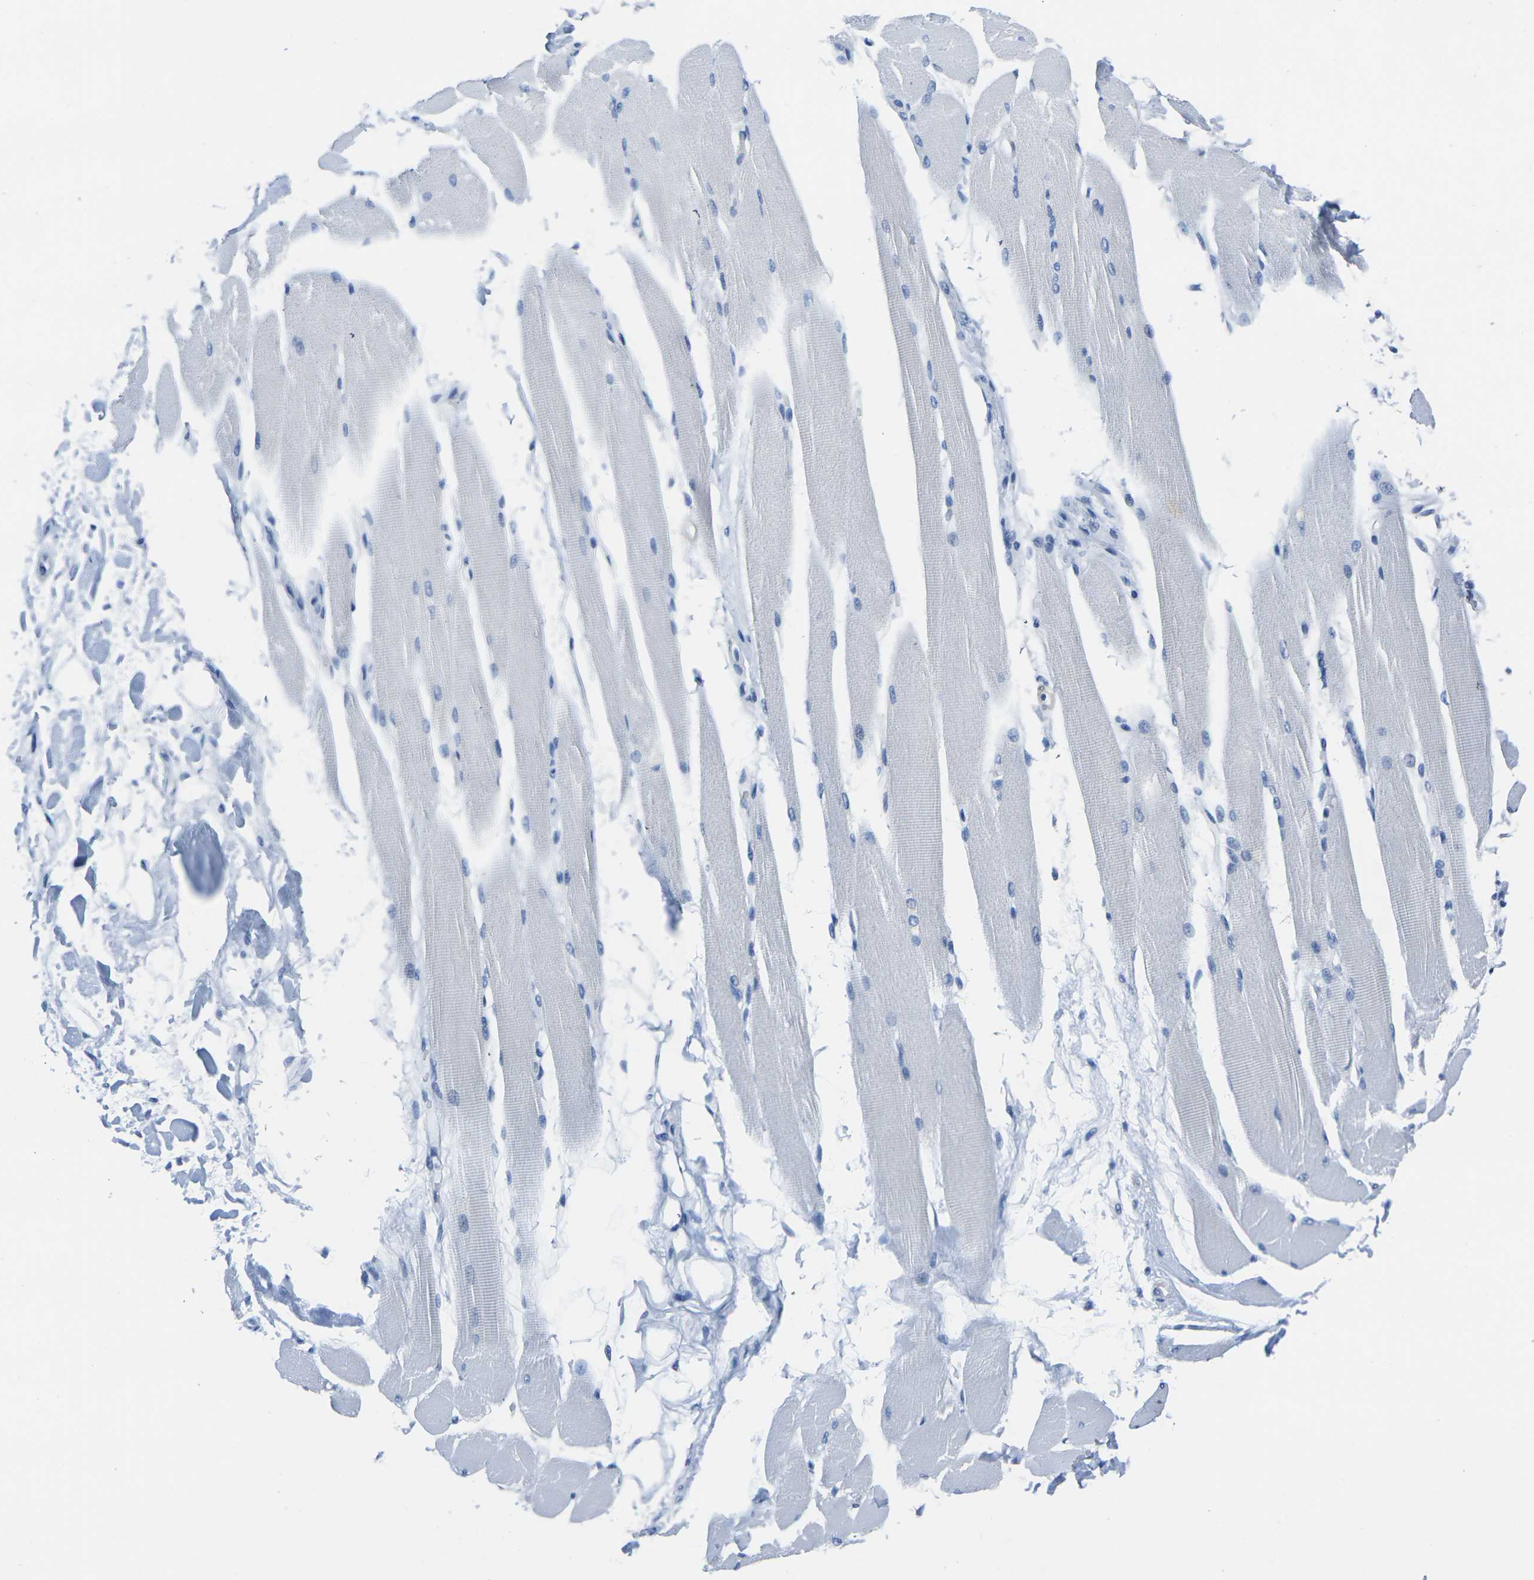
{"staining": {"intensity": "negative", "quantity": "none", "location": "none"}, "tissue": "skeletal muscle", "cell_type": "Myocytes", "image_type": "normal", "snomed": [{"axis": "morphology", "description": "Normal tissue, NOS"}, {"axis": "topography", "description": "Skeletal muscle"}, {"axis": "topography", "description": "Peripheral nerve tissue"}], "caption": "This is a histopathology image of IHC staining of normal skeletal muscle, which shows no expression in myocytes.", "gene": "CNN1", "patient": {"sex": "female", "age": 84}}